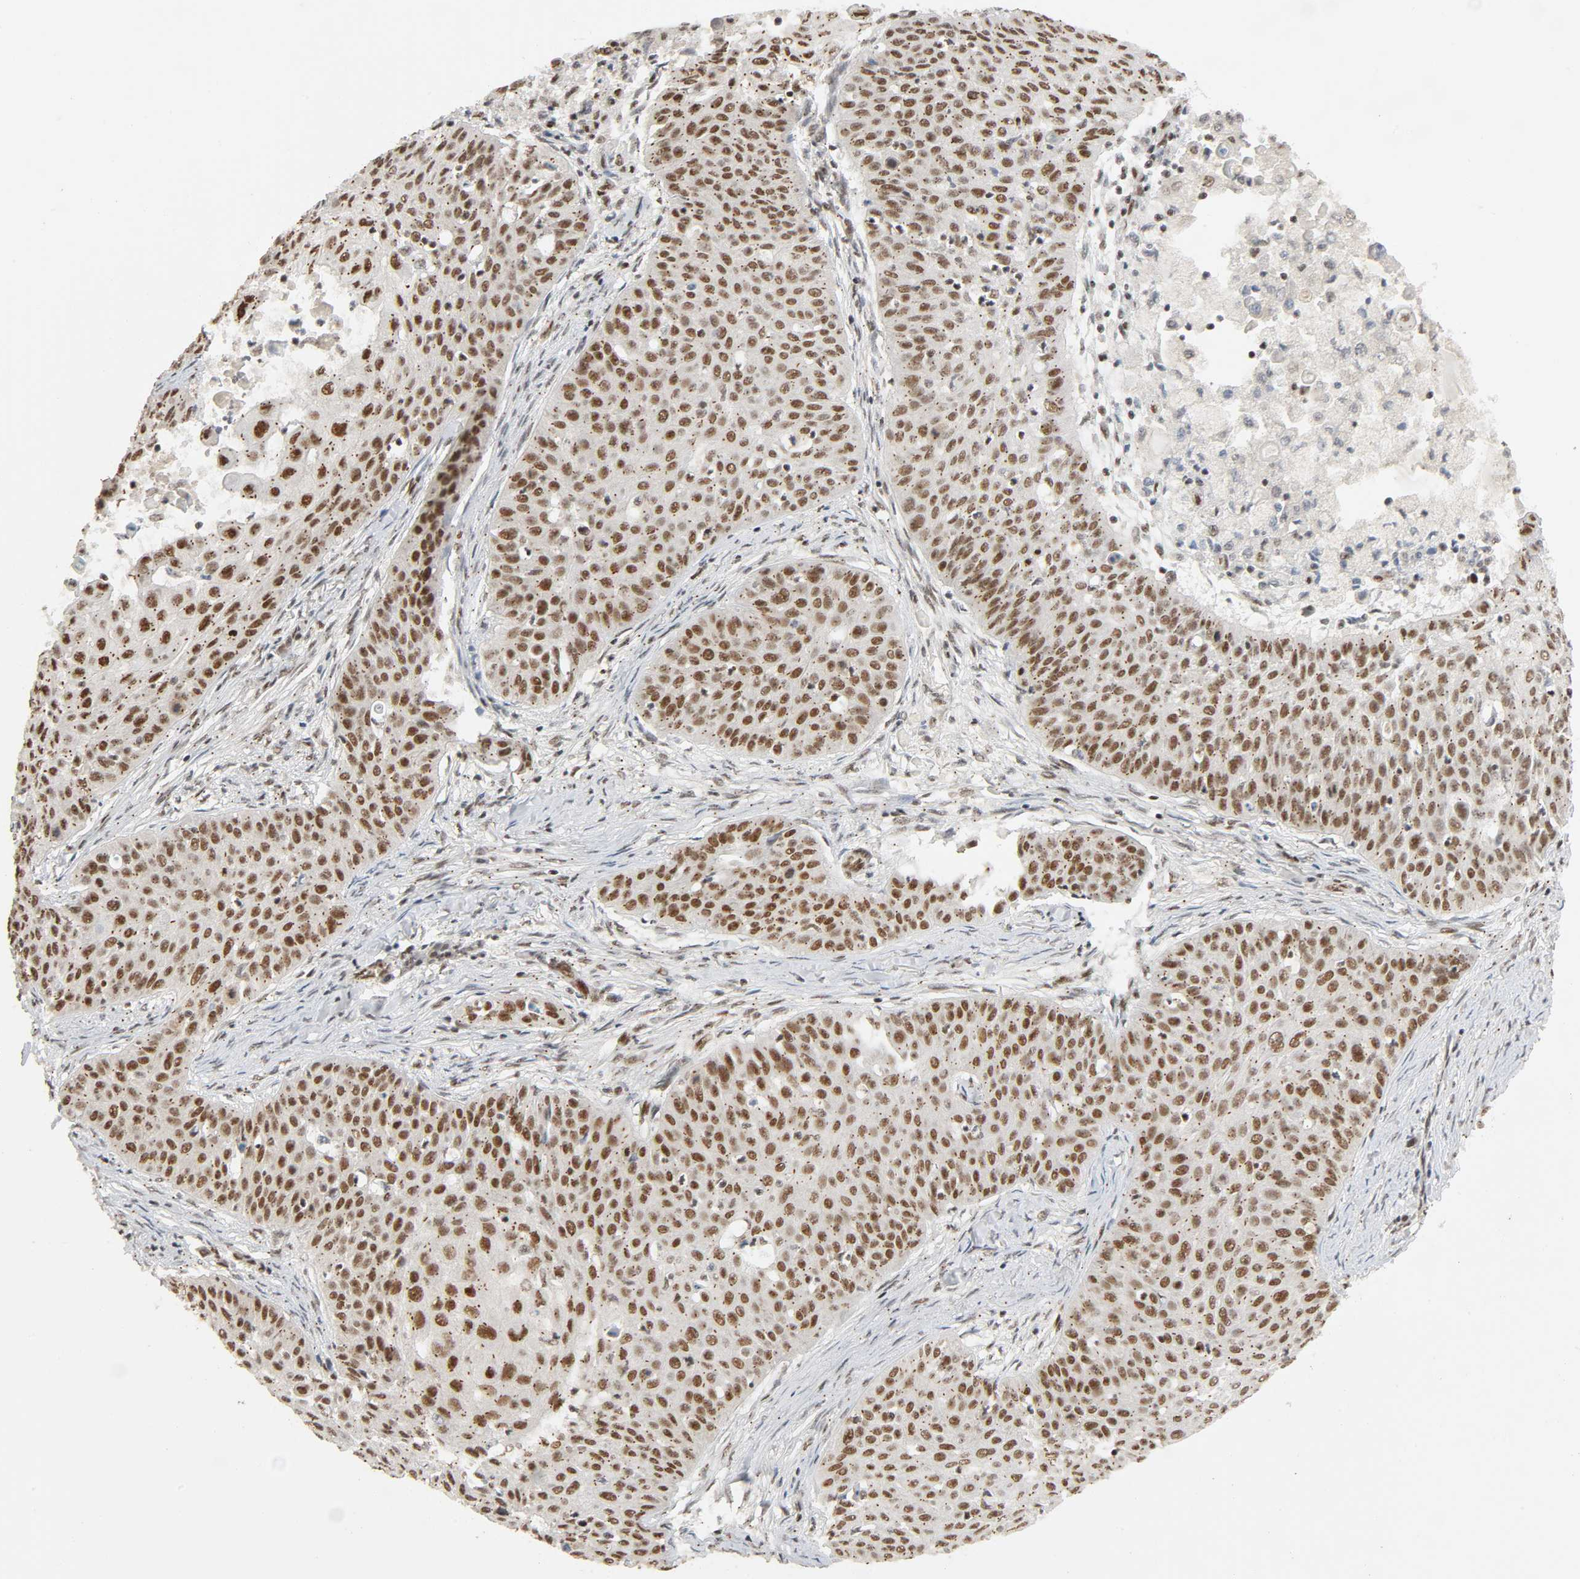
{"staining": {"intensity": "strong", "quantity": ">75%", "location": "nuclear"}, "tissue": "skin cancer", "cell_type": "Tumor cells", "image_type": "cancer", "snomed": [{"axis": "morphology", "description": "Squamous cell carcinoma, NOS"}, {"axis": "topography", "description": "Skin"}], "caption": "Protein staining demonstrates strong nuclear positivity in approximately >75% of tumor cells in skin cancer (squamous cell carcinoma).", "gene": "SMARCD1", "patient": {"sex": "male", "age": 82}}